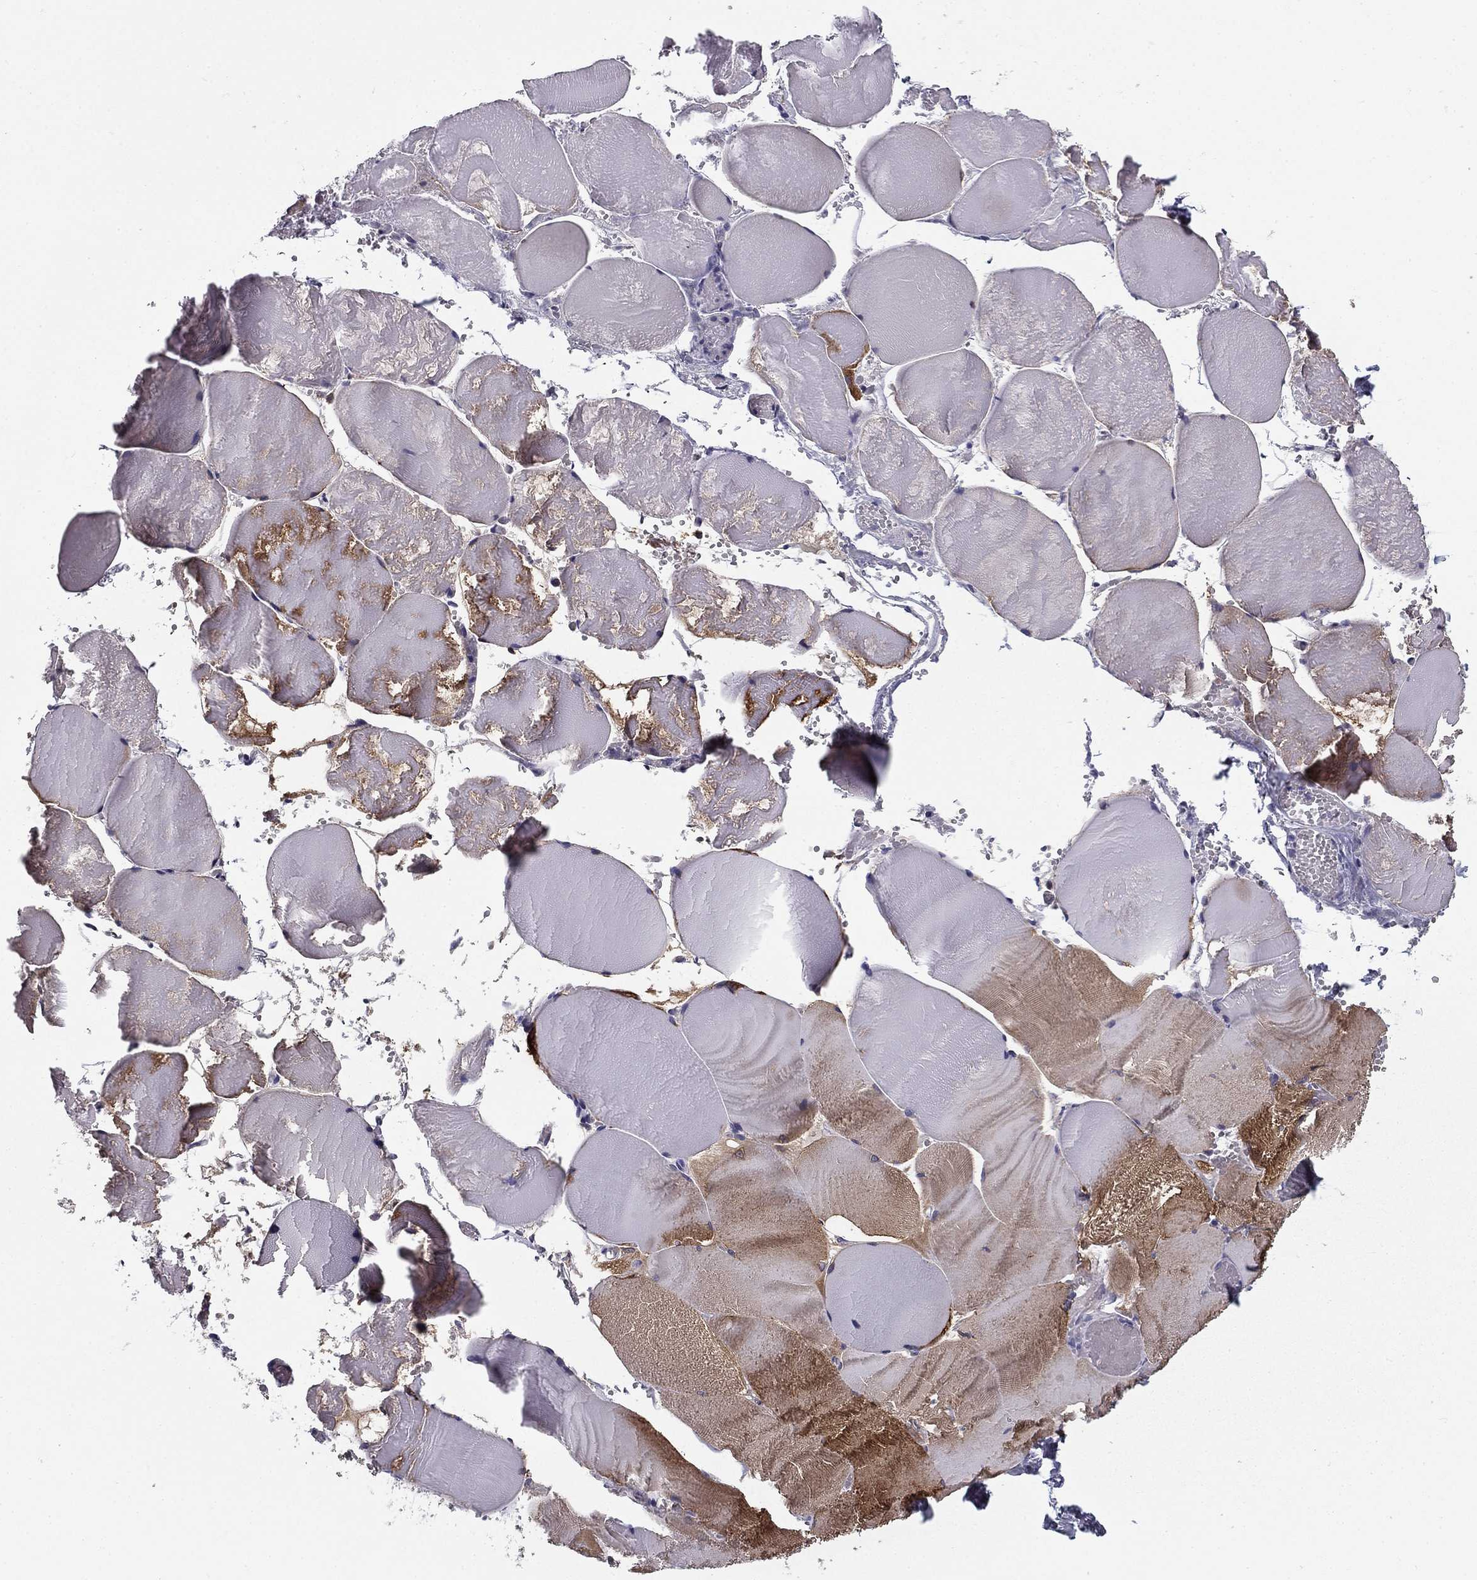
{"staining": {"intensity": "strong", "quantity": "25%-75%", "location": "cytoplasmic/membranous"}, "tissue": "skeletal muscle", "cell_type": "Myocytes", "image_type": "normal", "snomed": [{"axis": "morphology", "description": "Normal tissue, NOS"}, {"axis": "morphology", "description": "Malignant melanoma, Metastatic site"}, {"axis": "topography", "description": "Skeletal muscle"}], "caption": "Immunohistochemistry (IHC) micrograph of normal skeletal muscle: skeletal muscle stained using IHC shows high levels of strong protein expression localized specifically in the cytoplasmic/membranous of myocytes, appearing as a cytoplasmic/membranous brown color.", "gene": "FLNC", "patient": {"sex": "male", "age": 50}}